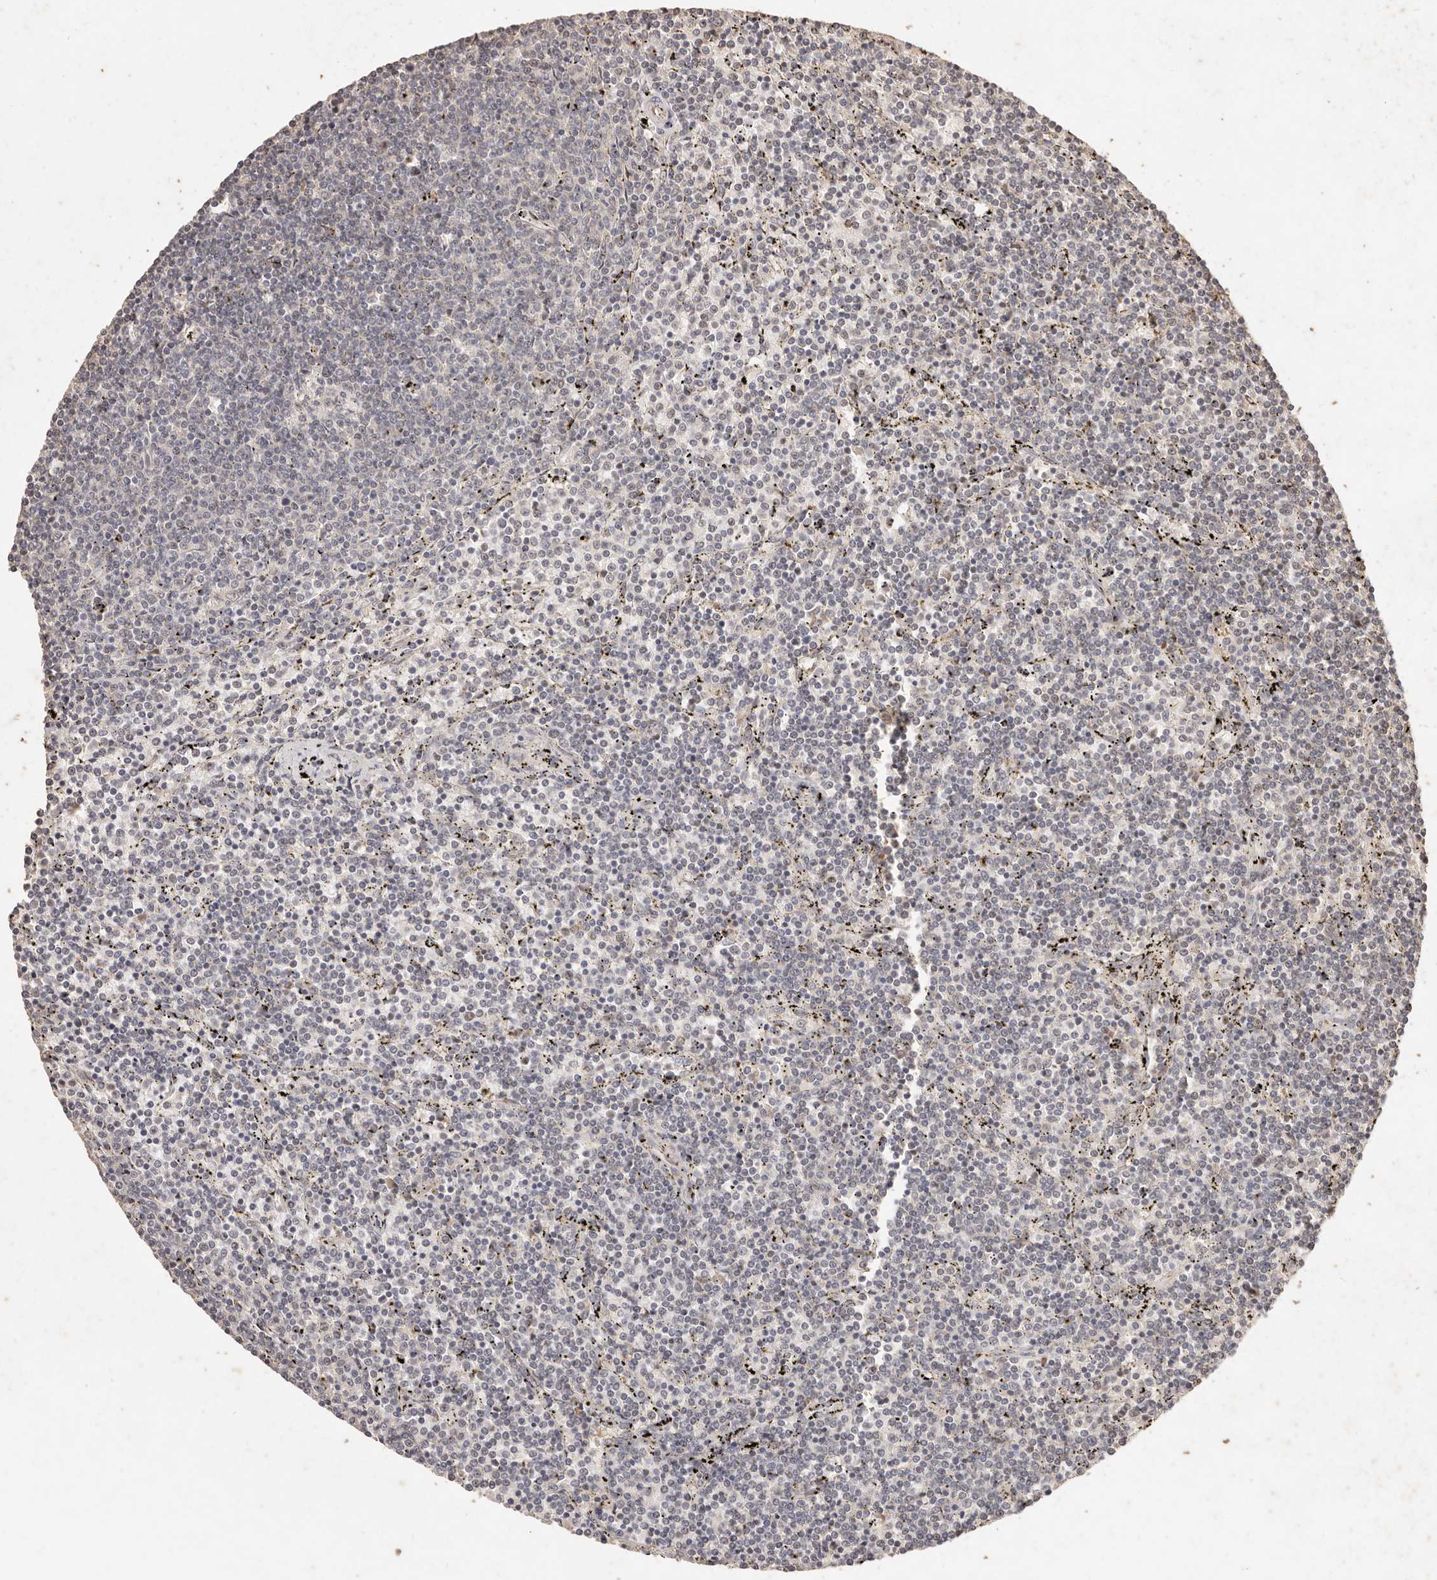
{"staining": {"intensity": "negative", "quantity": "none", "location": "none"}, "tissue": "lymphoma", "cell_type": "Tumor cells", "image_type": "cancer", "snomed": [{"axis": "morphology", "description": "Malignant lymphoma, non-Hodgkin's type, Low grade"}, {"axis": "topography", "description": "Spleen"}], "caption": "There is no significant staining in tumor cells of lymphoma.", "gene": "KIF9", "patient": {"sex": "female", "age": 50}}